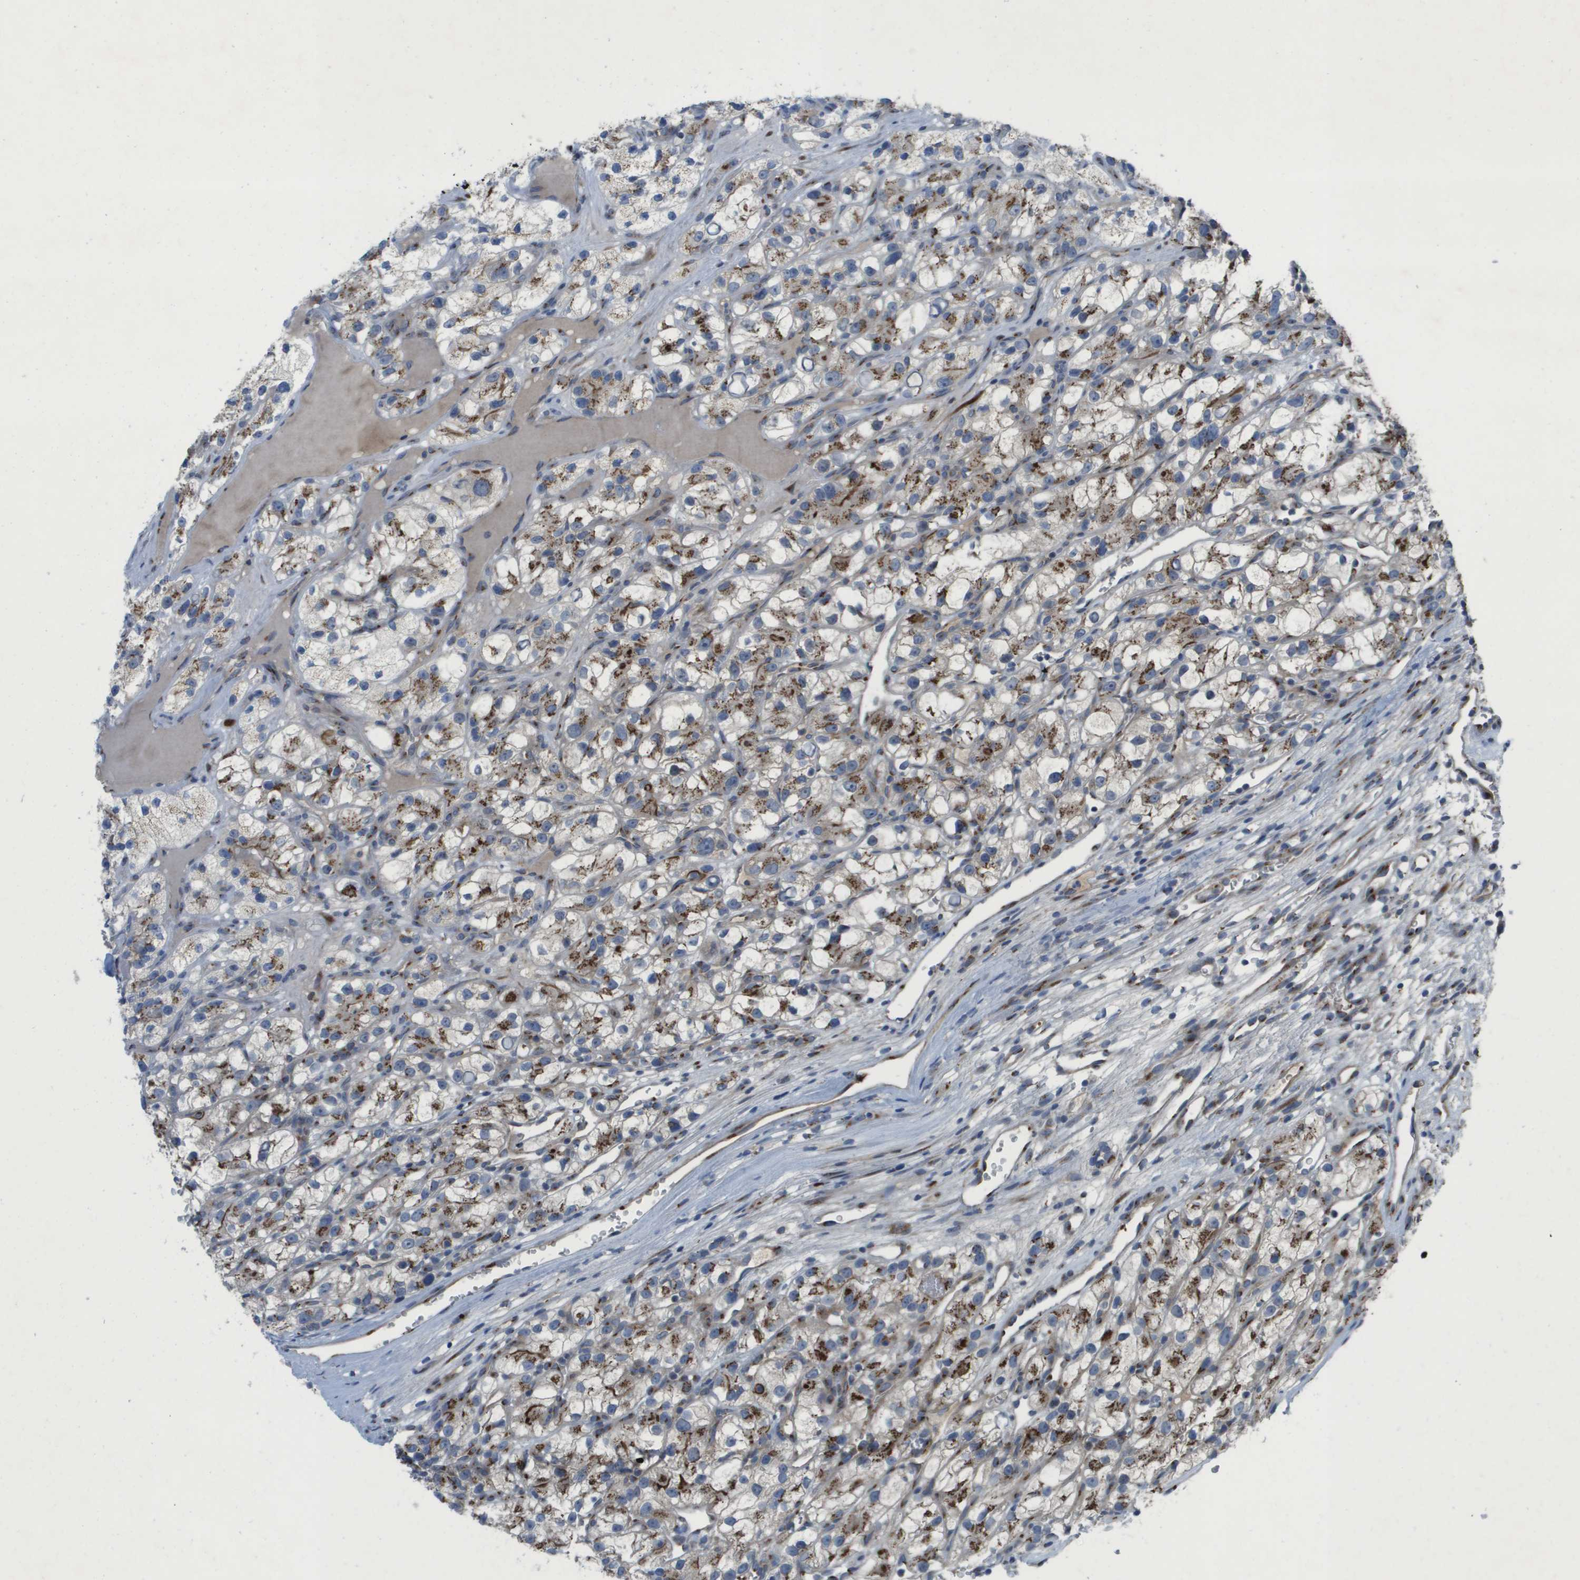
{"staining": {"intensity": "moderate", "quantity": ">75%", "location": "cytoplasmic/membranous"}, "tissue": "renal cancer", "cell_type": "Tumor cells", "image_type": "cancer", "snomed": [{"axis": "morphology", "description": "Adenocarcinoma, NOS"}, {"axis": "topography", "description": "Kidney"}], "caption": "Protein positivity by immunohistochemistry (IHC) demonstrates moderate cytoplasmic/membranous expression in approximately >75% of tumor cells in renal adenocarcinoma. The protein is stained brown, and the nuclei are stained in blue (DAB (3,3'-diaminobenzidine) IHC with brightfield microscopy, high magnification).", "gene": "QSOX2", "patient": {"sex": "female", "age": 57}}